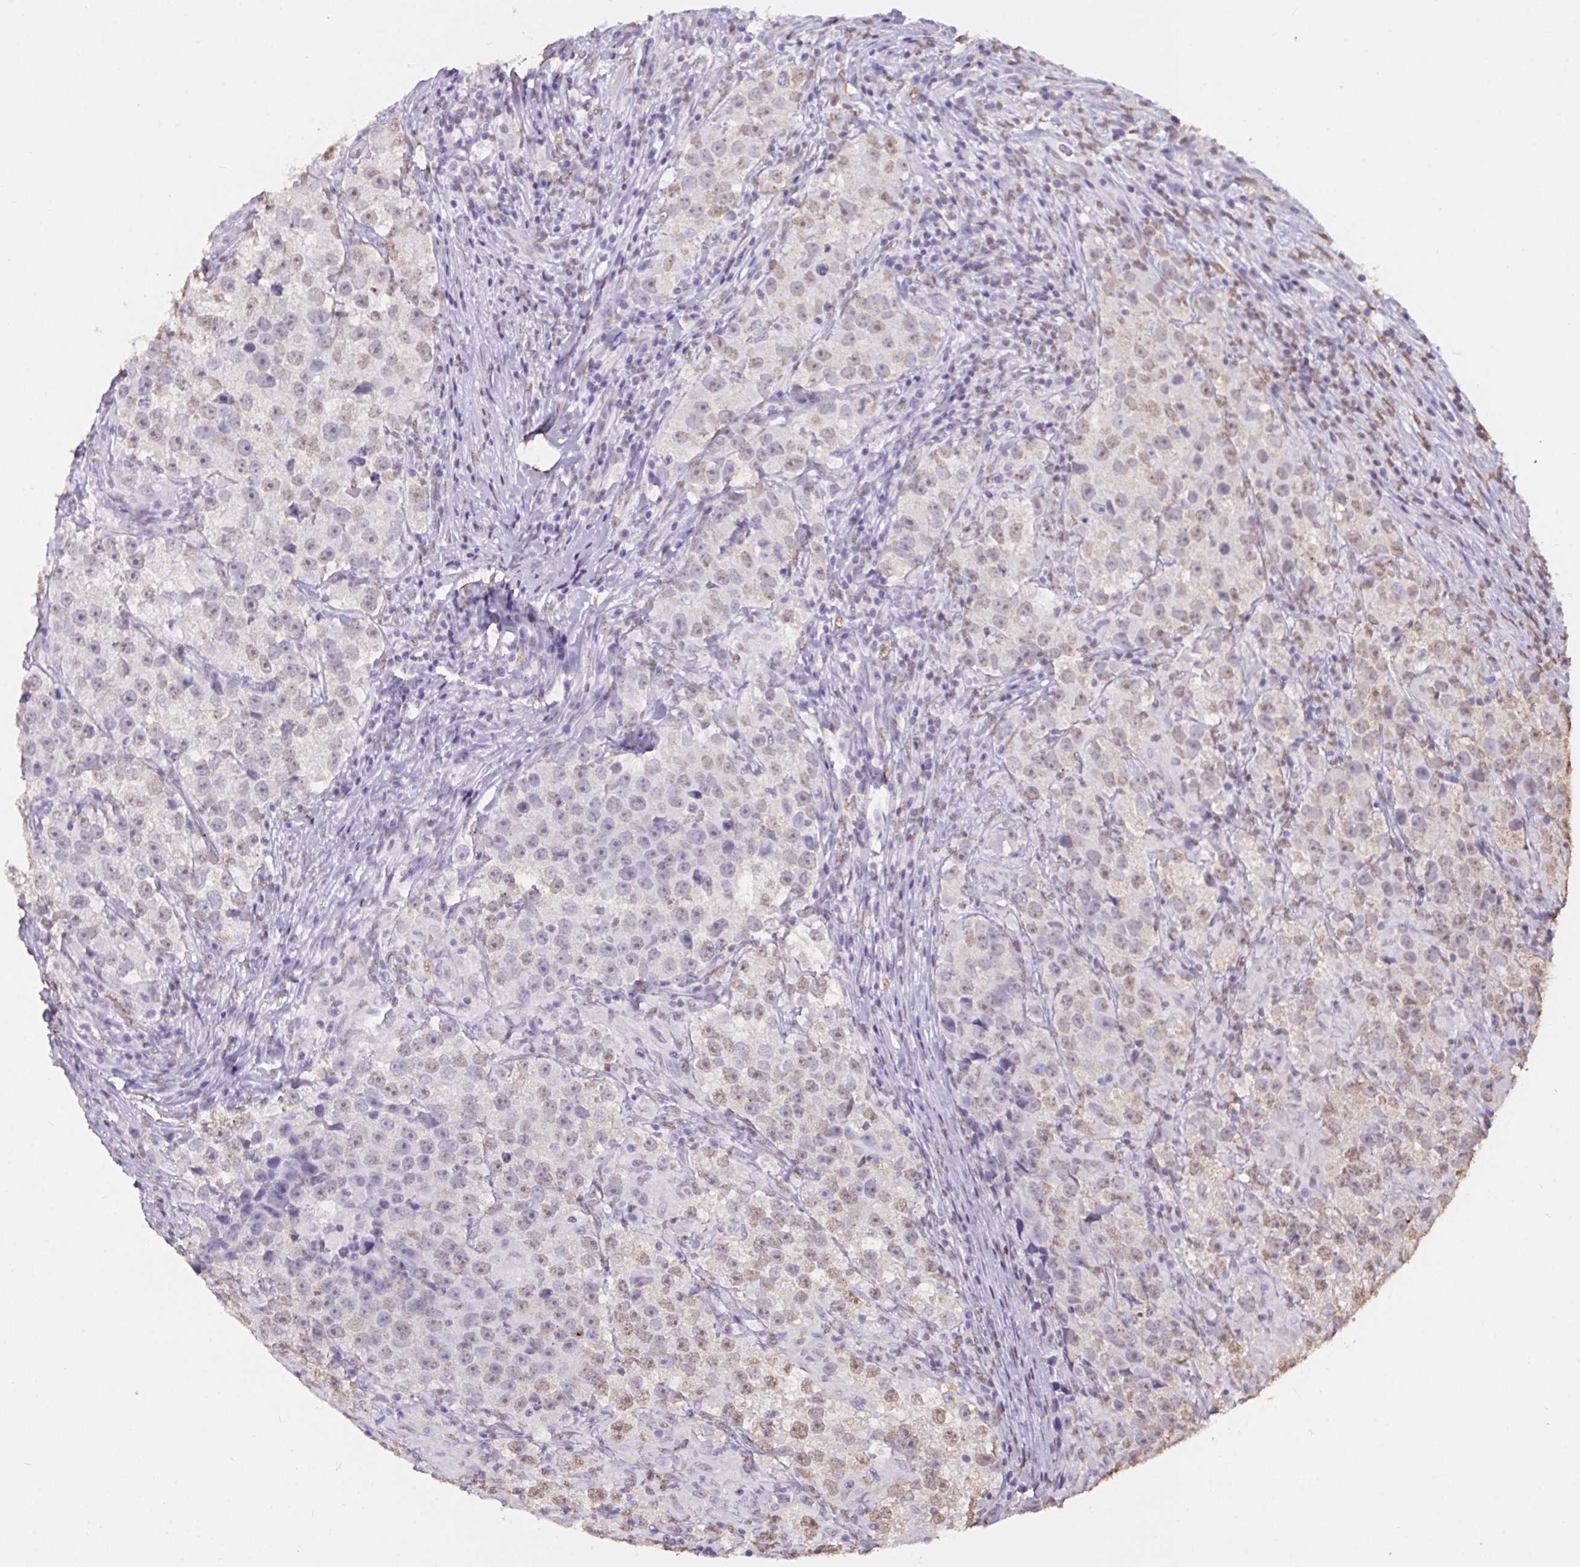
{"staining": {"intensity": "weak", "quantity": "<25%", "location": "nuclear"}, "tissue": "testis cancer", "cell_type": "Tumor cells", "image_type": "cancer", "snomed": [{"axis": "morphology", "description": "Seminoma, NOS"}, {"axis": "topography", "description": "Testis"}], "caption": "Photomicrograph shows no protein staining in tumor cells of testis cancer tissue.", "gene": "SEMA6B", "patient": {"sex": "male", "age": 46}}